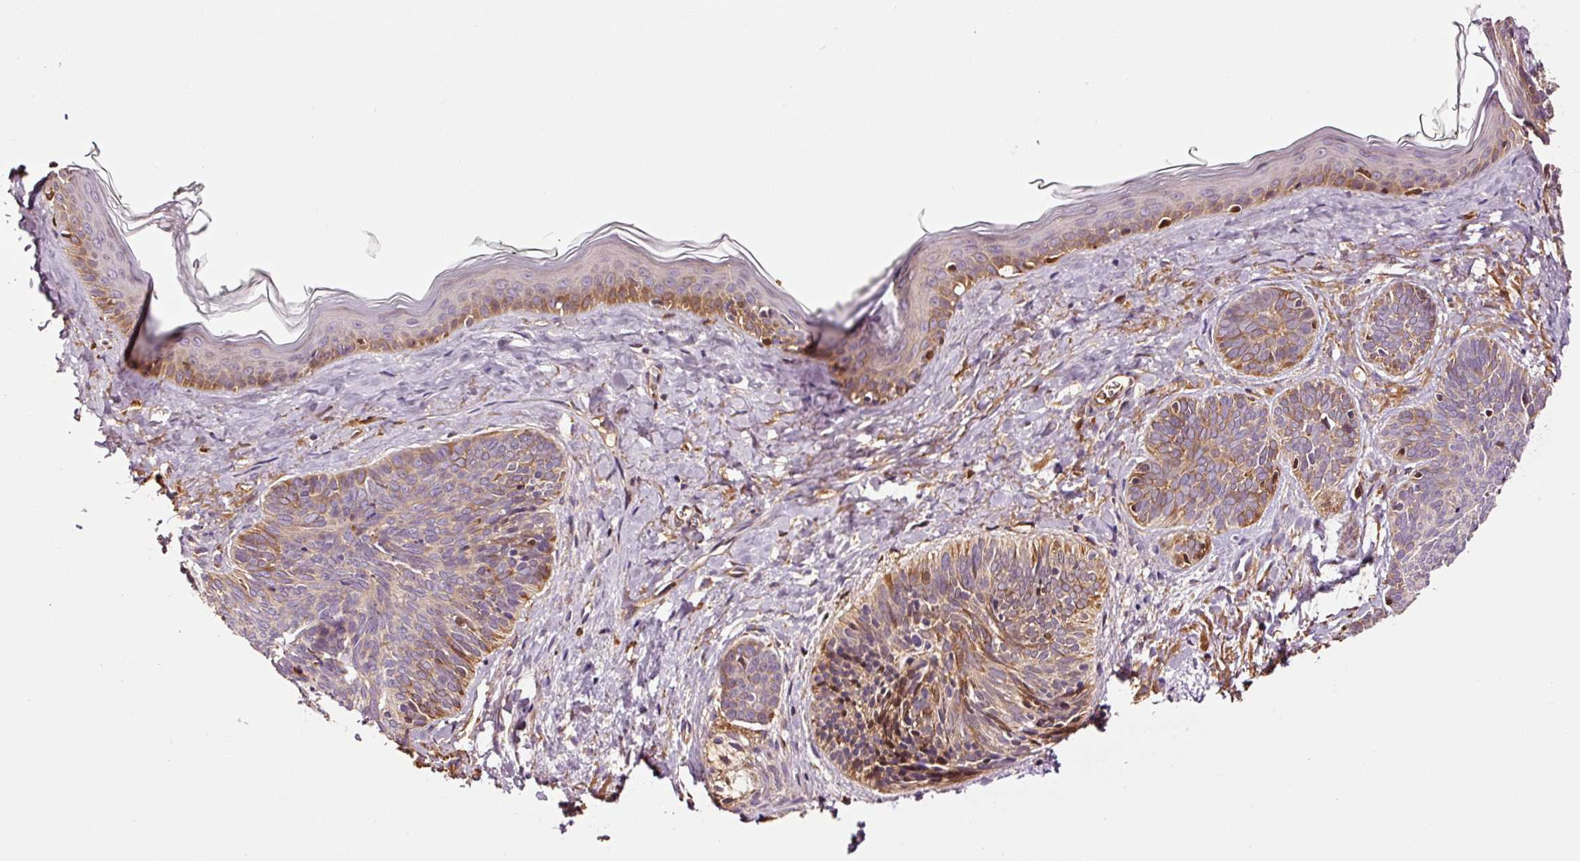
{"staining": {"intensity": "moderate", "quantity": "25%-75%", "location": "cytoplasmic/membranous"}, "tissue": "skin cancer", "cell_type": "Tumor cells", "image_type": "cancer", "snomed": [{"axis": "morphology", "description": "Basal cell carcinoma"}, {"axis": "topography", "description": "Skin"}], "caption": "Immunohistochemistry (IHC) micrograph of neoplastic tissue: human skin basal cell carcinoma stained using immunohistochemistry (IHC) demonstrates medium levels of moderate protein expression localized specifically in the cytoplasmic/membranous of tumor cells, appearing as a cytoplasmic/membranous brown color.", "gene": "PGLYRP2", "patient": {"sex": "female", "age": 81}}